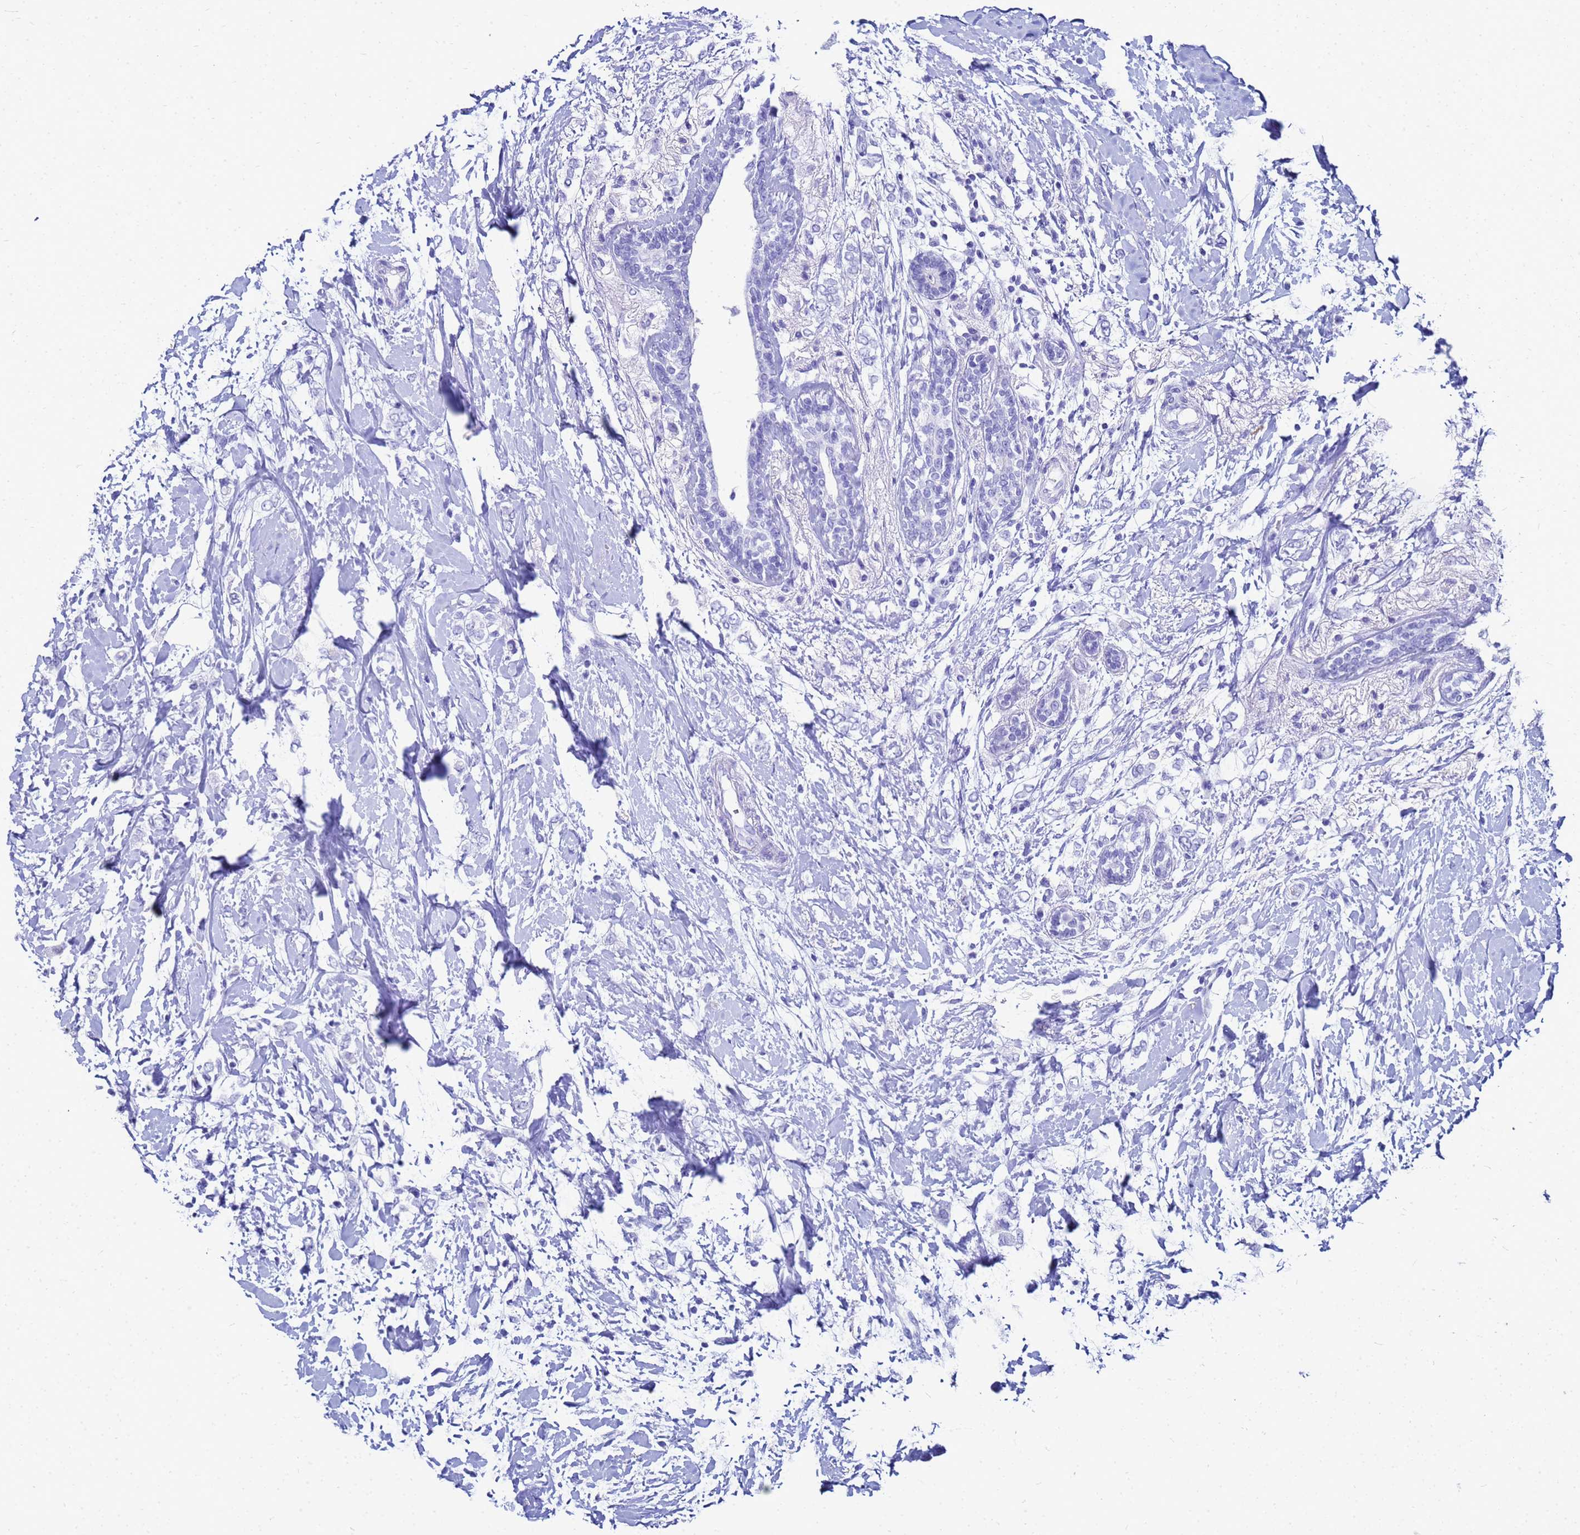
{"staining": {"intensity": "negative", "quantity": "none", "location": "none"}, "tissue": "breast cancer", "cell_type": "Tumor cells", "image_type": "cancer", "snomed": [{"axis": "morphology", "description": "Normal tissue, NOS"}, {"axis": "morphology", "description": "Lobular carcinoma"}, {"axis": "topography", "description": "Breast"}], "caption": "The histopathology image displays no significant expression in tumor cells of lobular carcinoma (breast).", "gene": "CKB", "patient": {"sex": "female", "age": 47}}